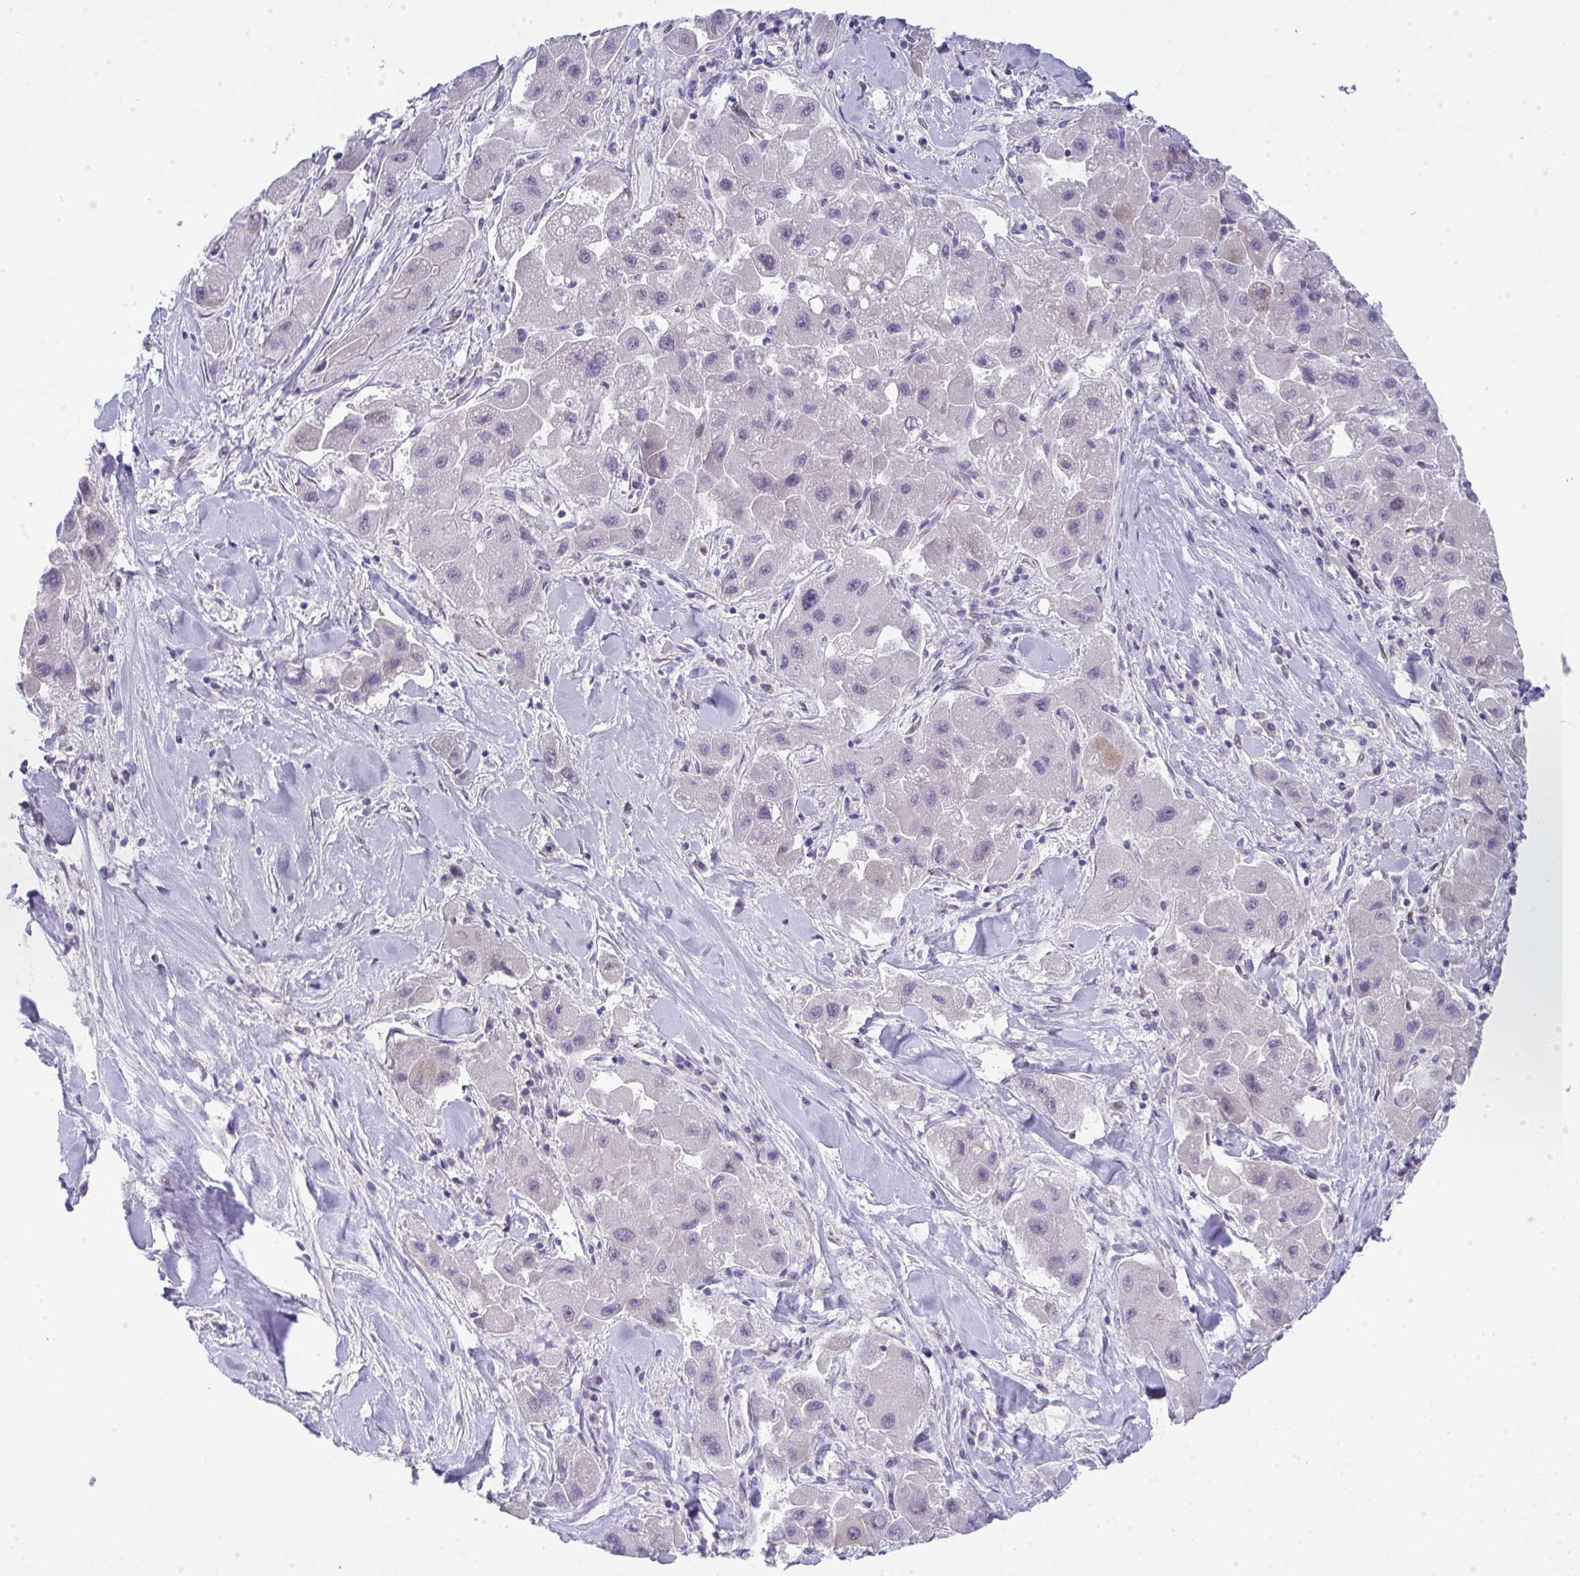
{"staining": {"intensity": "negative", "quantity": "none", "location": "none"}, "tissue": "liver cancer", "cell_type": "Tumor cells", "image_type": "cancer", "snomed": [{"axis": "morphology", "description": "Carcinoma, Hepatocellular, NOS"}, {"axis": "topography", "description": "Liver"}], "caption": "The micrograph exhibits no significant positivity in tumor cells of hepatocellular carcinoma (liver).", "gene": "GALNT16", "patient": {"sex": "male", "age": 24}}